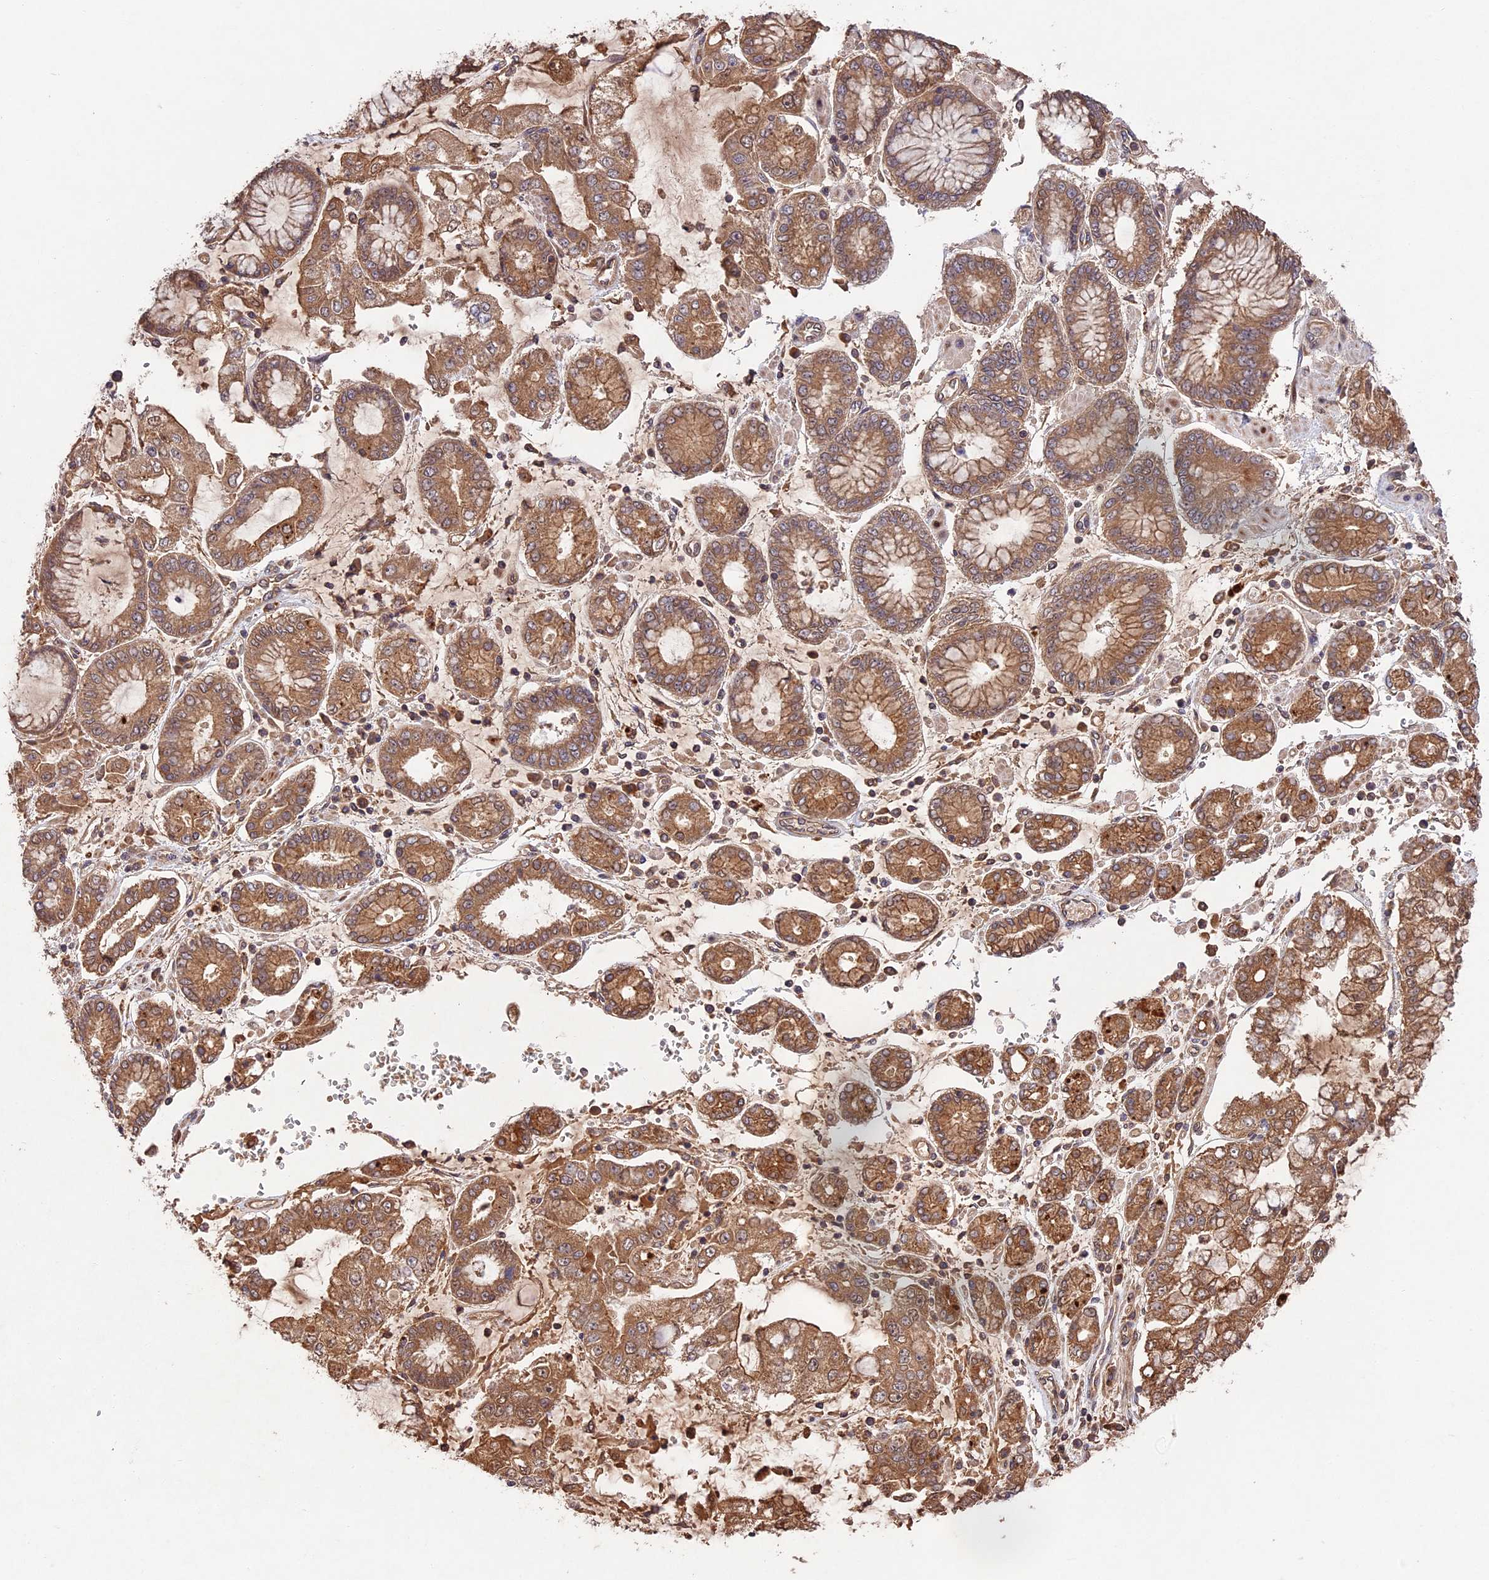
{"staining": {"intensity": "moderate", "quantity": ">75%", "location": "cytoplasmic/membranous"}, "tissue": "stomach cancer", "cell_type": "Tumor cells", "image_type": "cancer", "snomed": [{"axis": "morphology", "description": "Adenocarcinoma, NOS"}, {"axis": "topography", "description": "Stomach"}], "caption": "There is medium levels of moderate cytoplasmic/membranous expression in tumor cells of stomach adenocarcinoma, as demonstrated by immunohistochemical staining (brown color).", "gene": "CHAC1", "patient": {"sex": "male", "age": 76}}